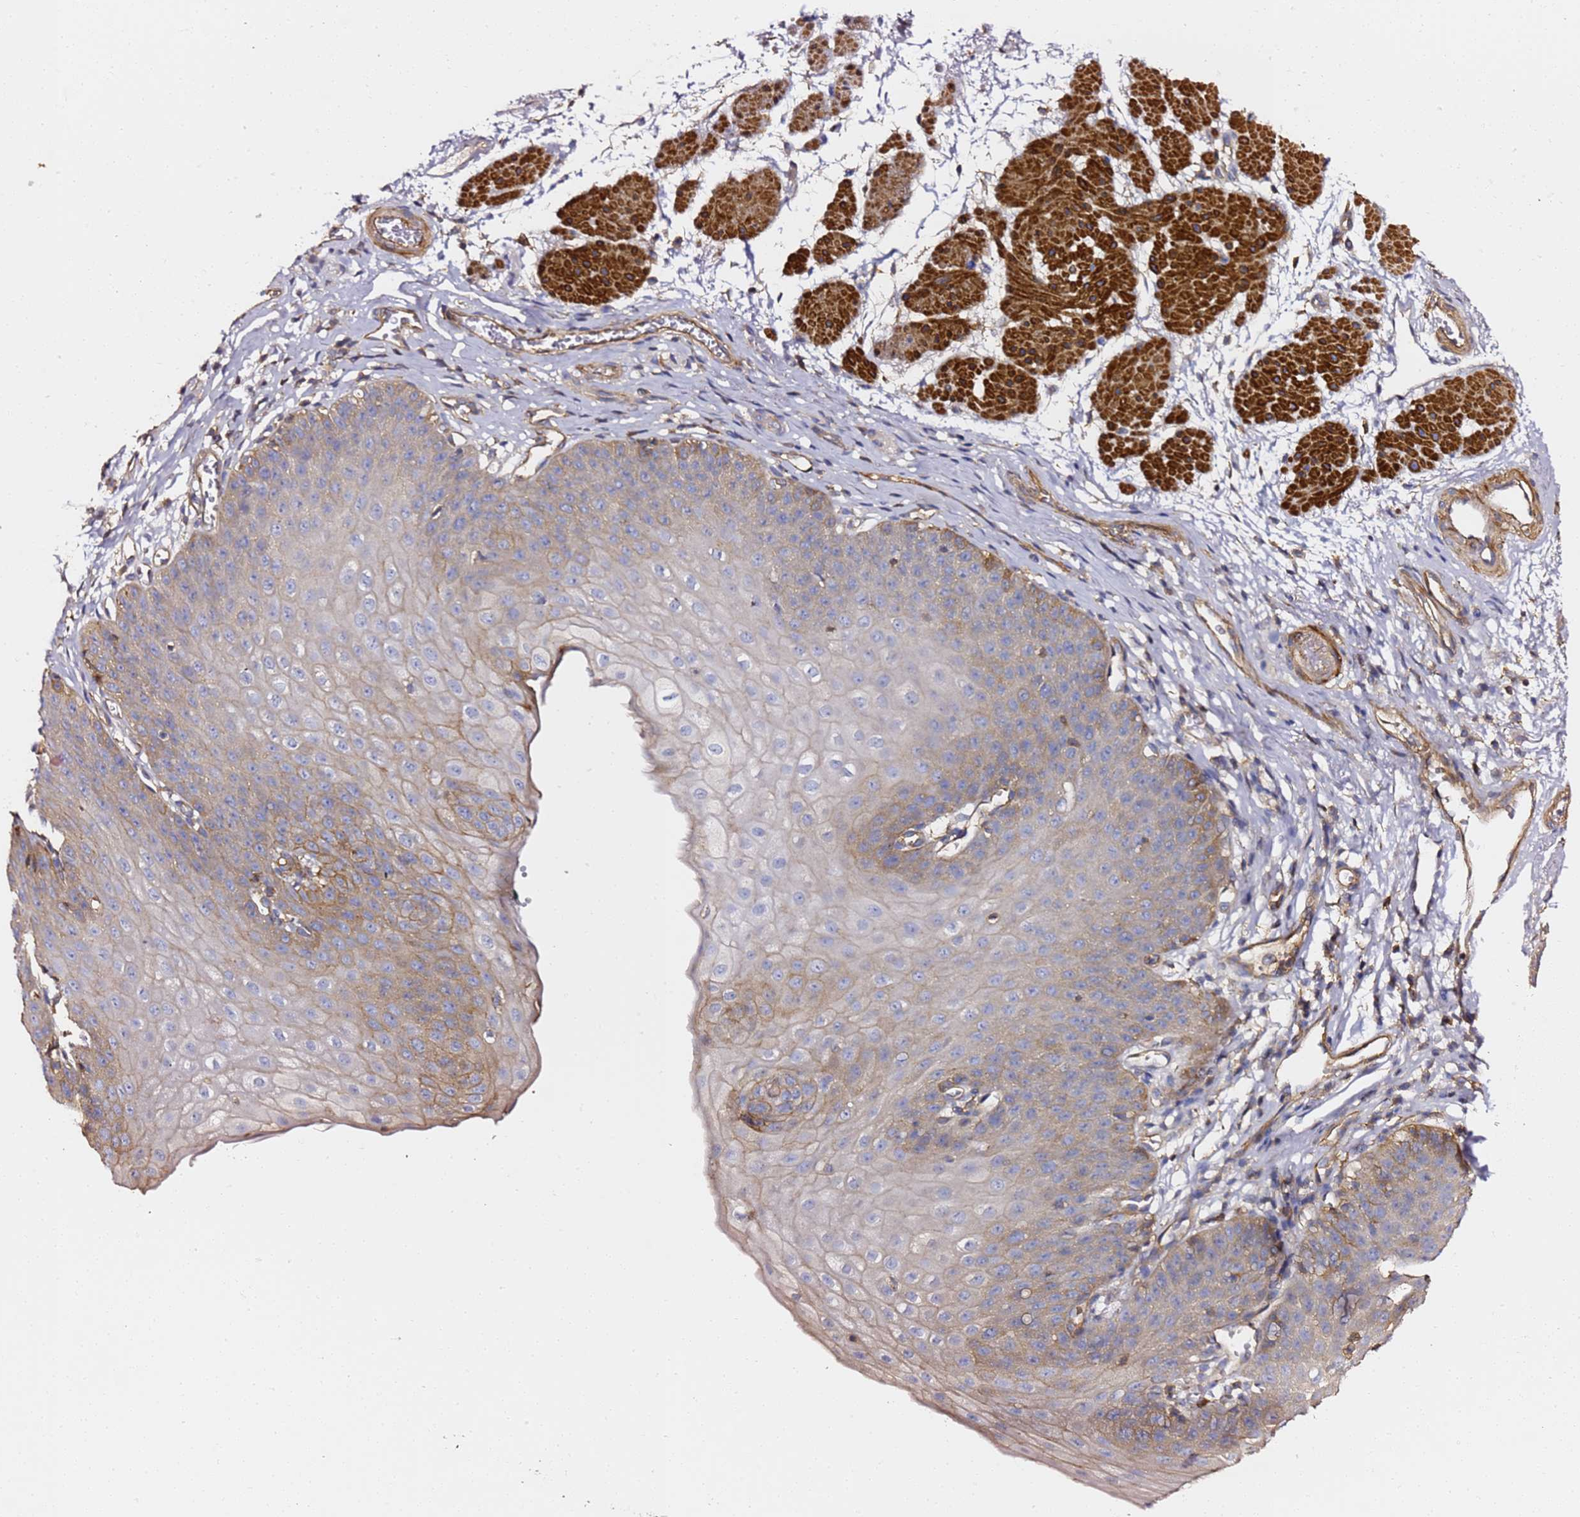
{"staining": {"intensity": "weak", "quantity": "25%-75%", "location": "cytoplasmic/membranous"}, "tissue": "esophagus", "cell_type": "Squamous epithelial cells", "image_type": "normal", "snomed": [{"axis": "morphology", "description": "Normal tissue, NOS"}, {"axis": "topography", "description": "Esophagus"}], "caption": "Immunohistochemical staining of benign esophagus reveals 25%-75% levels of weak cytoplasmic/membranous protein expression in about 25%-75% of squamous epithelial cells.", "gene": "ZFP36L2", "patient": {"sex": "male", "age": 71}}